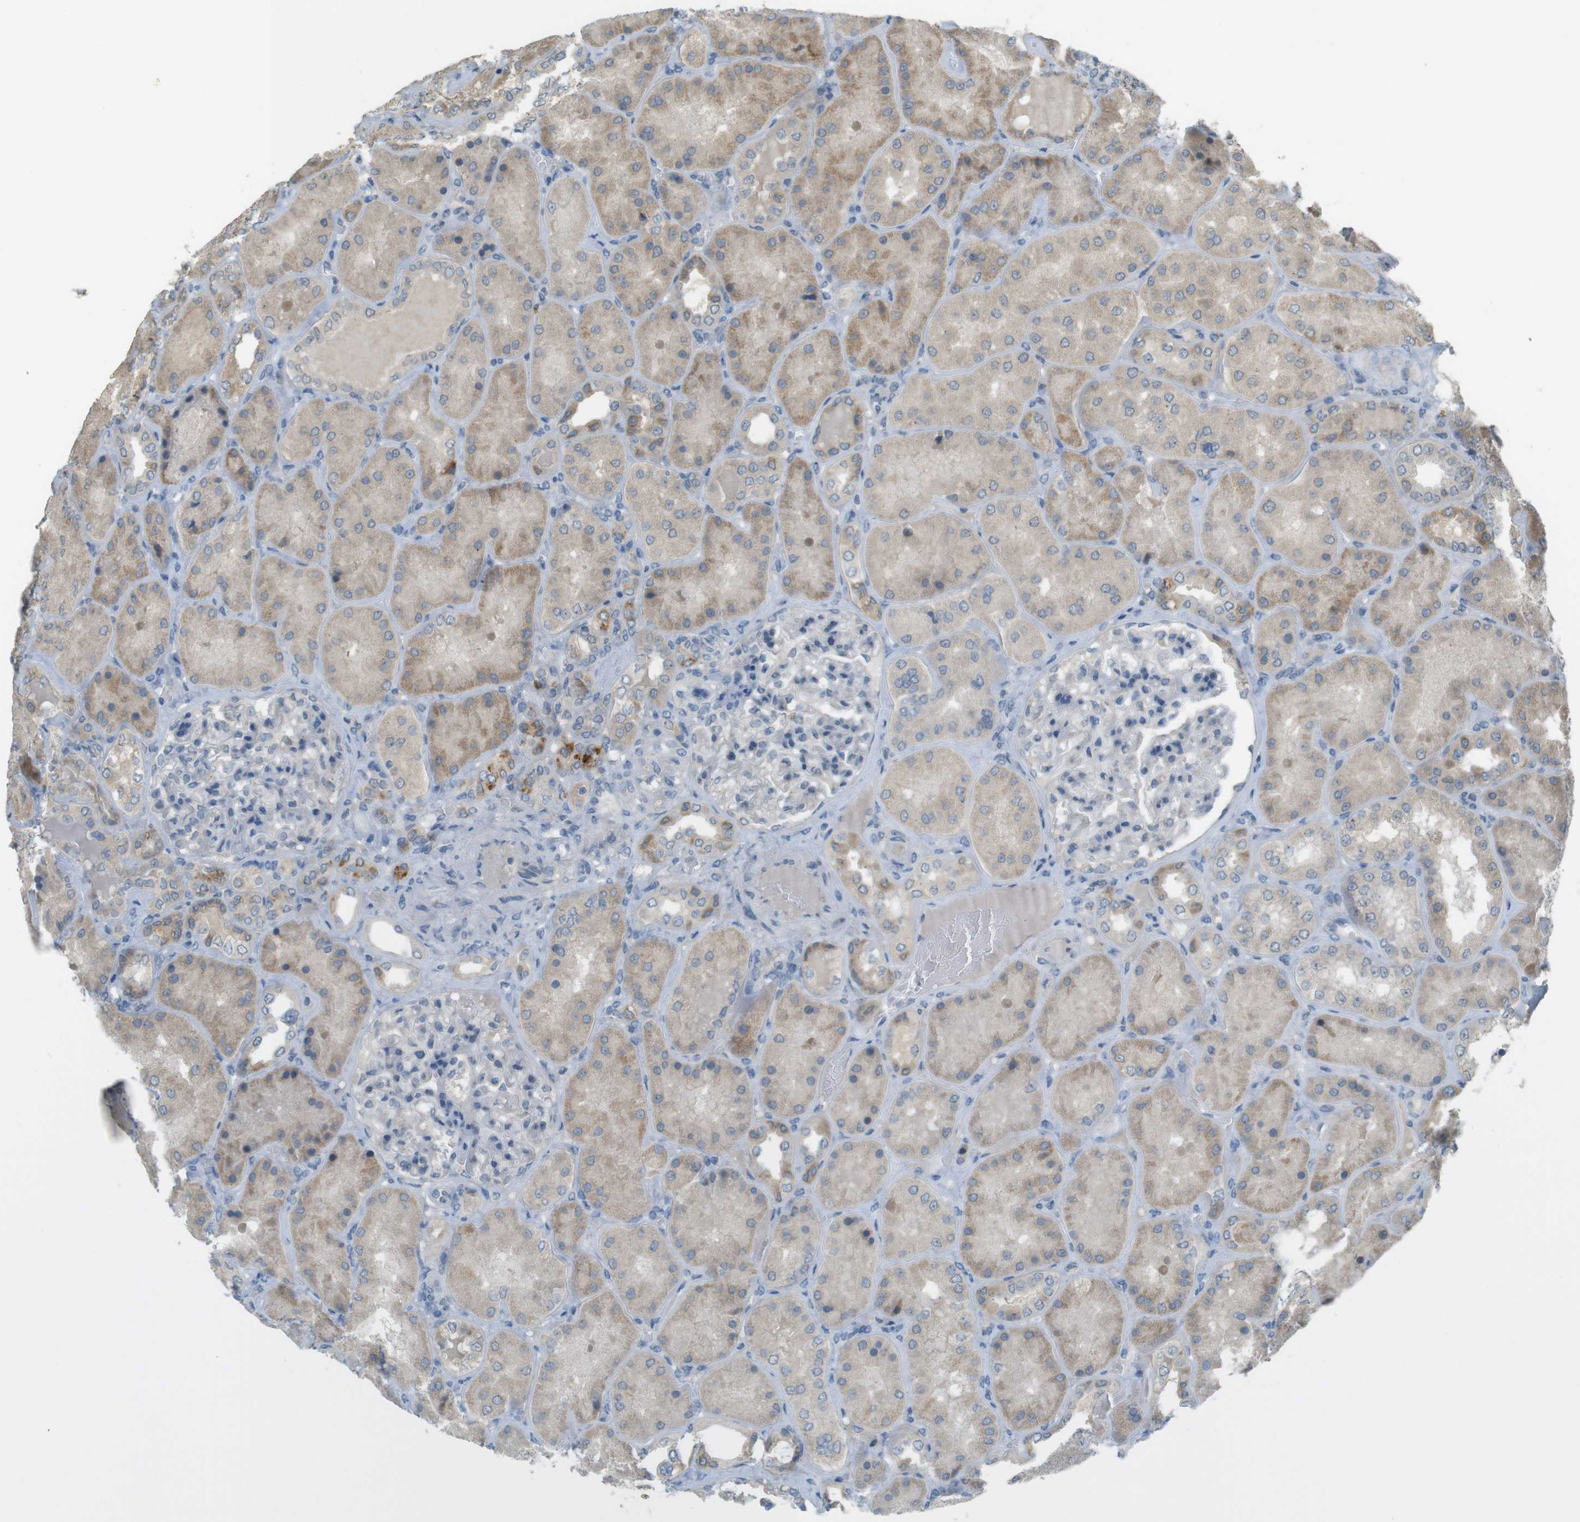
{"staining": {"intensity": "negative", "quantity": "none", "location": "none"}, "tissue": "kidney", "cell_type": "Cells in glomeruli", "image_type": "normal", "snomed": [{"axis": "morphology", "description": "Normal tissue, NOS"}, {"axis": "topography", "description": "Kidney"}], "caption": "Immunohistochemistry histopathology image of normal kidney stained for a protein (brown), which exhibits no staining in cells in glomeruli. Nuclei are stained in blue.", "gene": "UGT8", "patient": {"sex": "female", "age": 56}}